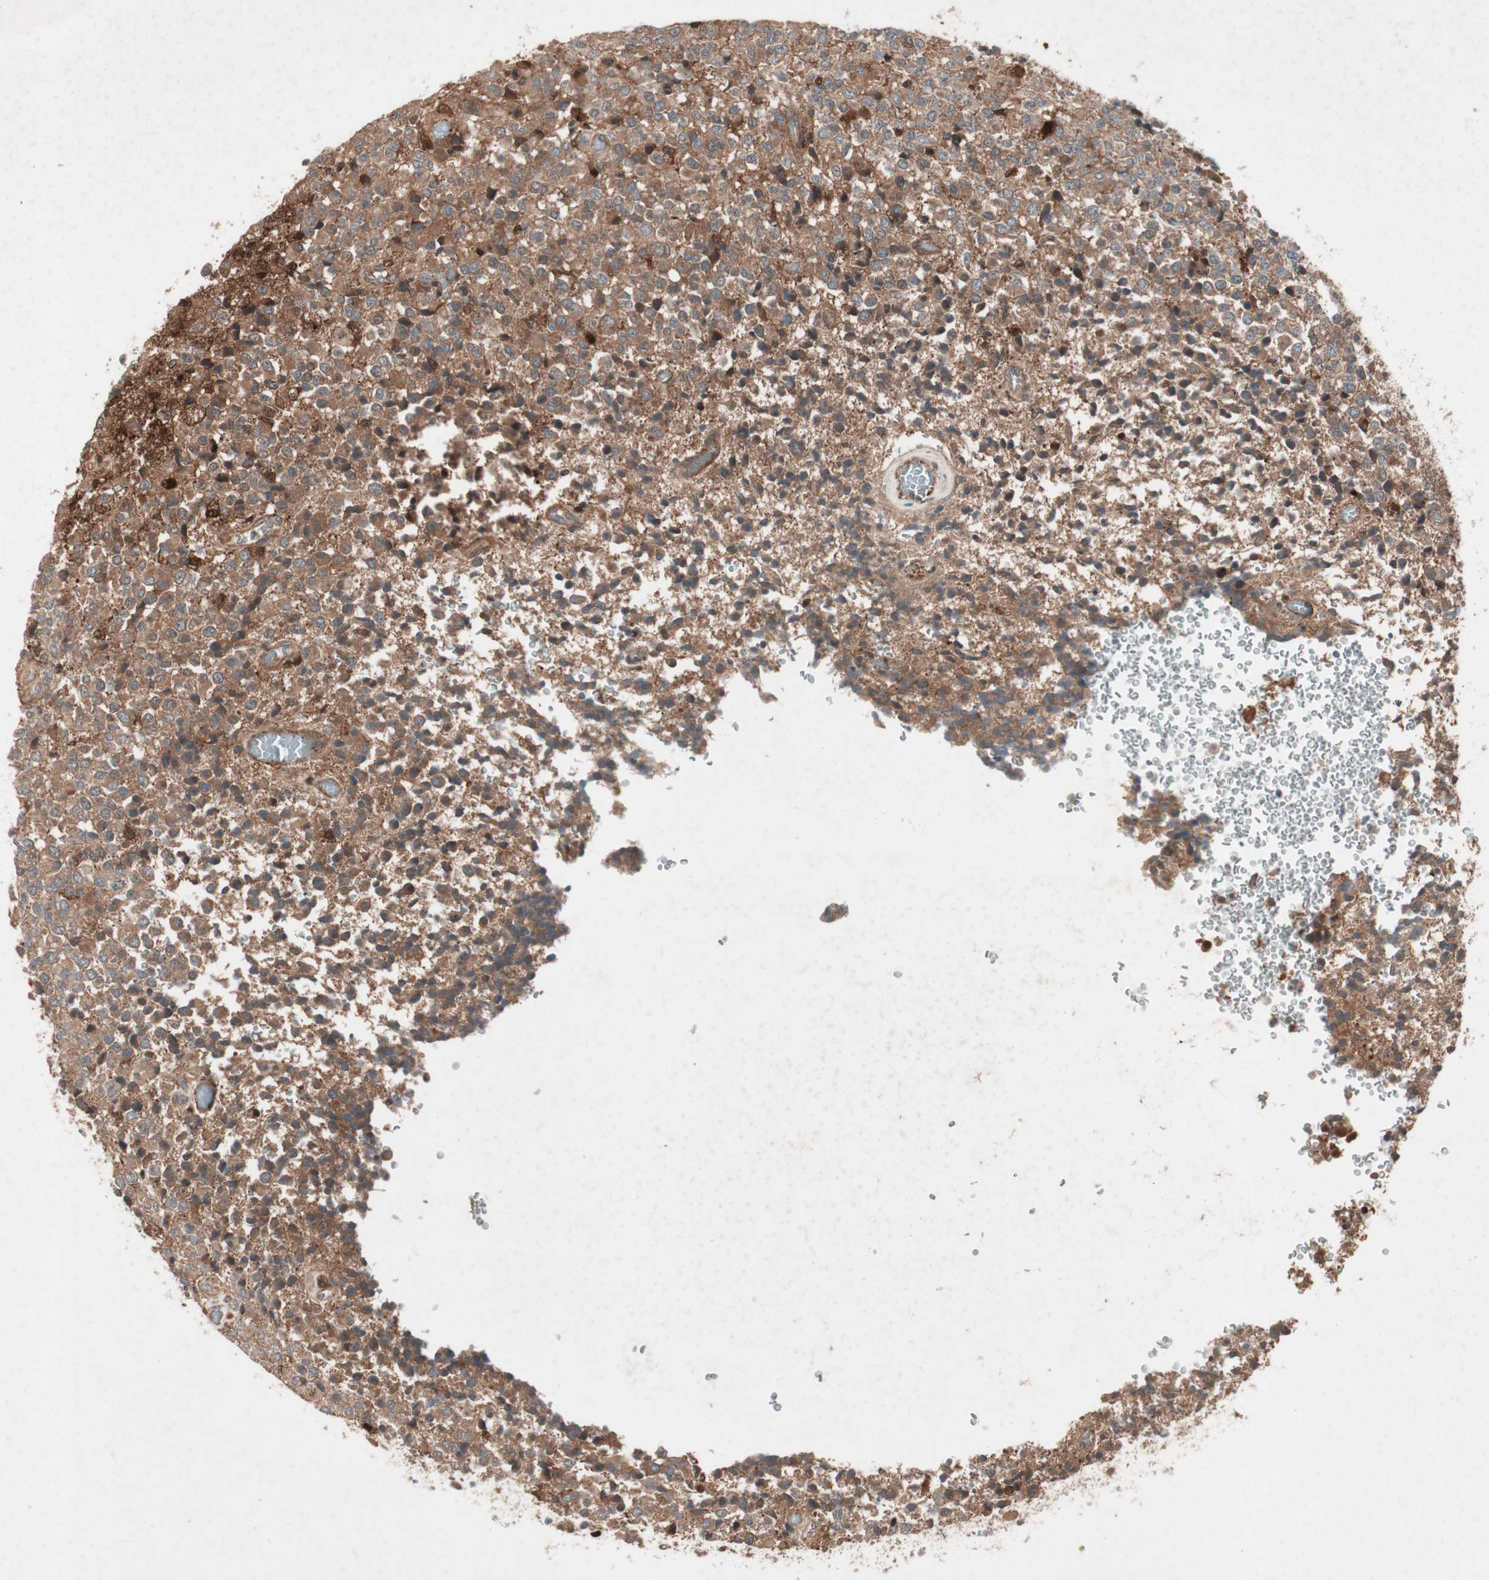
{"staining": {"intensity": "moderate", "quantity": ">75%", "location": "cytoplasmic/membranous"}, "tissue": "glioma", "cell_type": "Tumor cells", "image_type": "cancer", "snomed": [{"axis": "morphology", "description": "Glioma, malignant, High grade"}, {"axis": "topography", "description": "pancreas cauda"}], "caption": "Immunohistochemistry (DAB (3,3'-diaminobenzidine)) staining of glioma shows moderate cytoplasmic/membranous protein expression in approximately >75% of tumor cells.", "gene": "SDSL", "patient": {"sex": "male", "age": 60}}